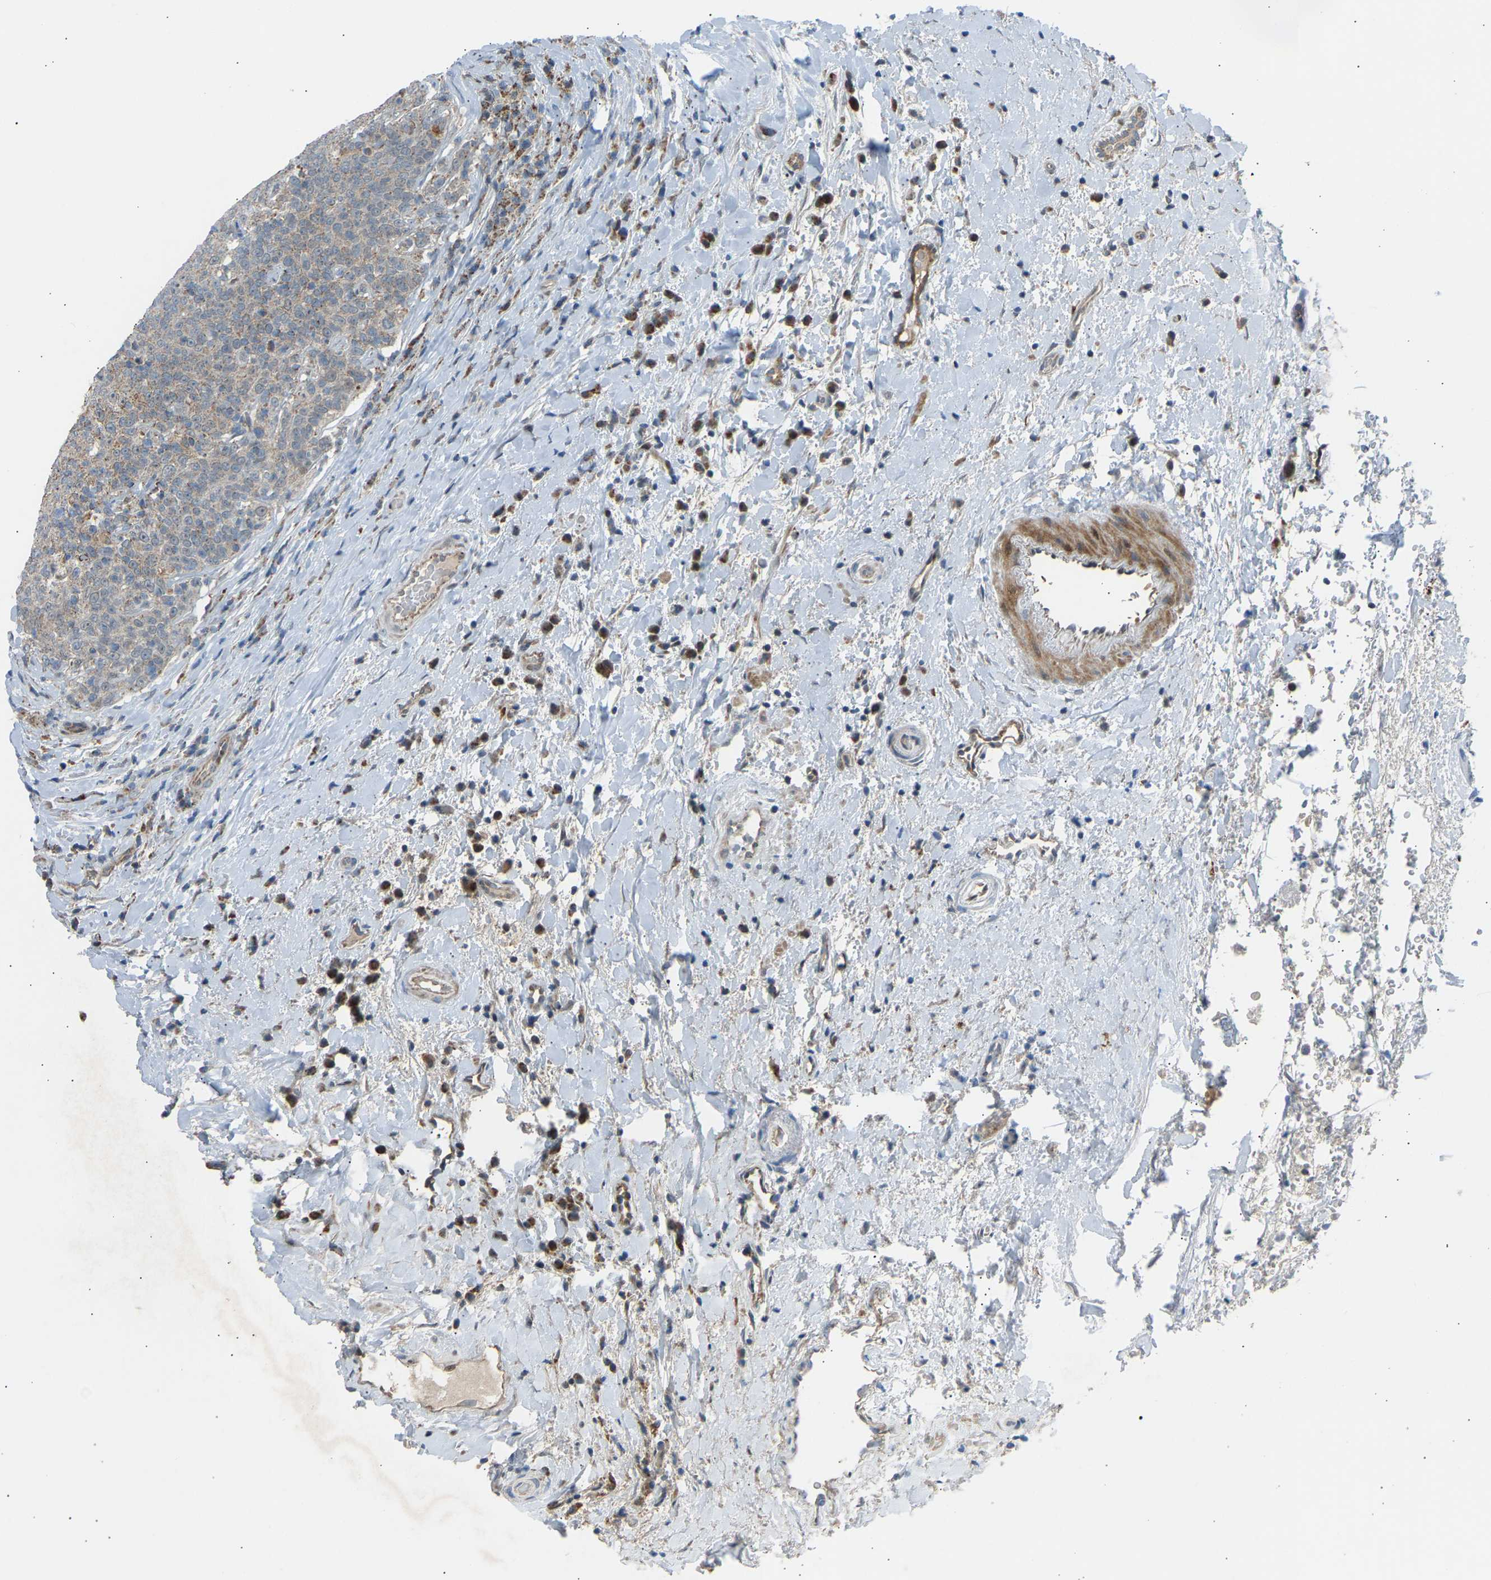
{"staining": {"intensity": "weak", "quantity": "25%-75%", "location": "cytoplasmic/membranous"}, "tissue": "head and neck cancer", "cell_type": "Tumor cells", "image_type": "cancer", "snomed": [{"axis": "morphology", "description": "Squamous cell carcinoma, NOS"}, {"axis": "morphology", "description": "Squamous cell carcinoma, metastatic, NOS"}, {"axis": "topography", "description": "Lymph node"}, {"axis": "topography", "description": "Head-Neck"}], "caption": "The photomicrograph shows immunohistochemical staining of head and neck cancer. There is weak cytoplasmic/membranous staining is identified in about 25%-75% of tumor cells.", "gene": "VPS41", "patient": {"sex": "male", "age": 62}}